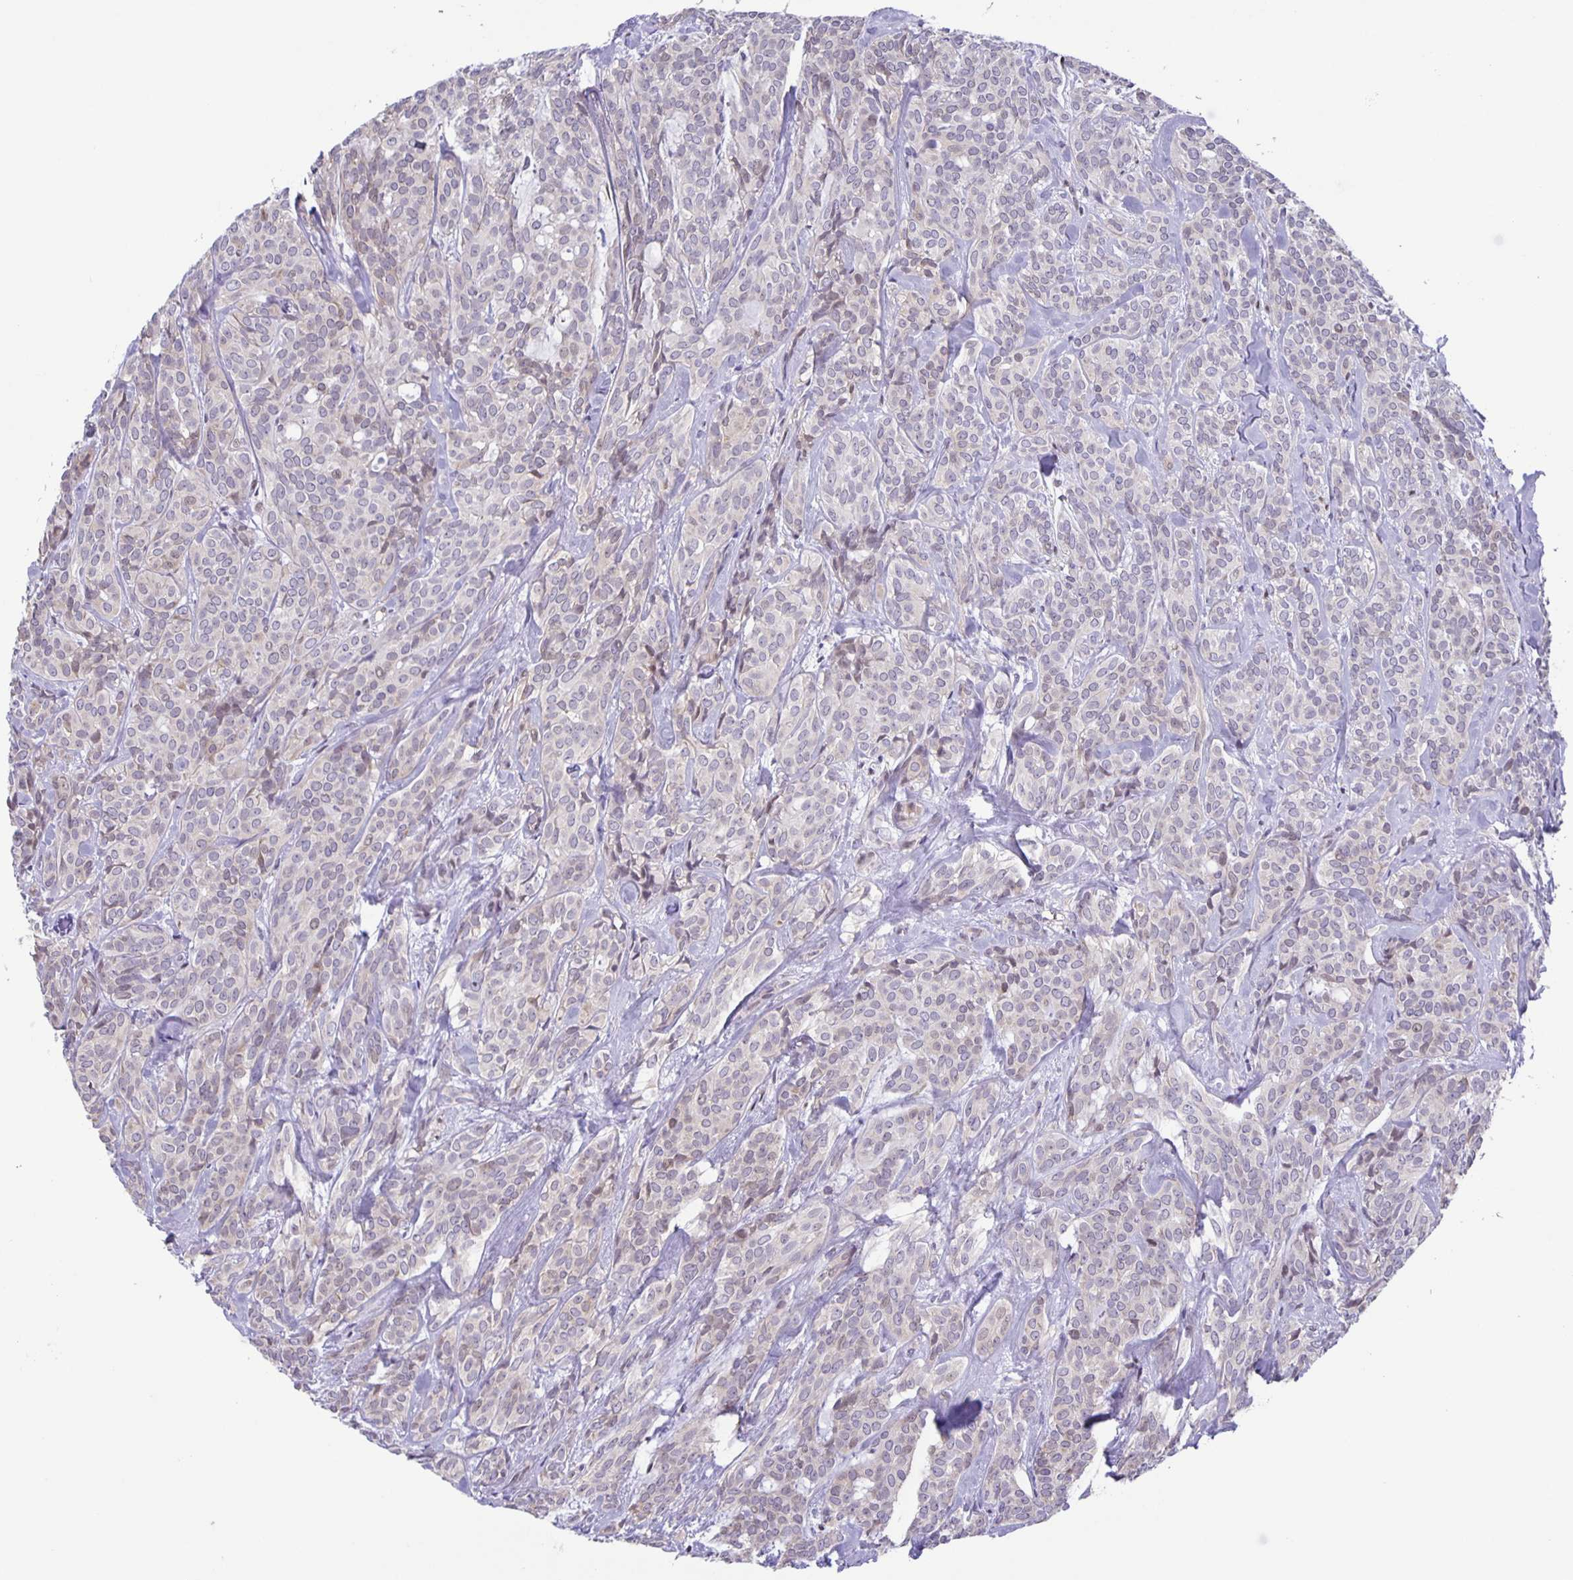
{"staining": {"intensity": "negative", "quantity": "none", "location": "none"}, "tissue": "head and neck cancer", "cell_type": "Tumor cells", "image_type": "cancer", "snomed": [{"axis": "morphology", "description": "Adenocarcinoma, NOS"}, {"axis": "topography", "description": "Head-Neck"}], "caption": "Human head and neck cancer (adenocarcinoma) stained for a protein using IHC shows no staining in tumor cells.", "gene": "MAPK12", "patient": {"sex": "female", "age": 57}}